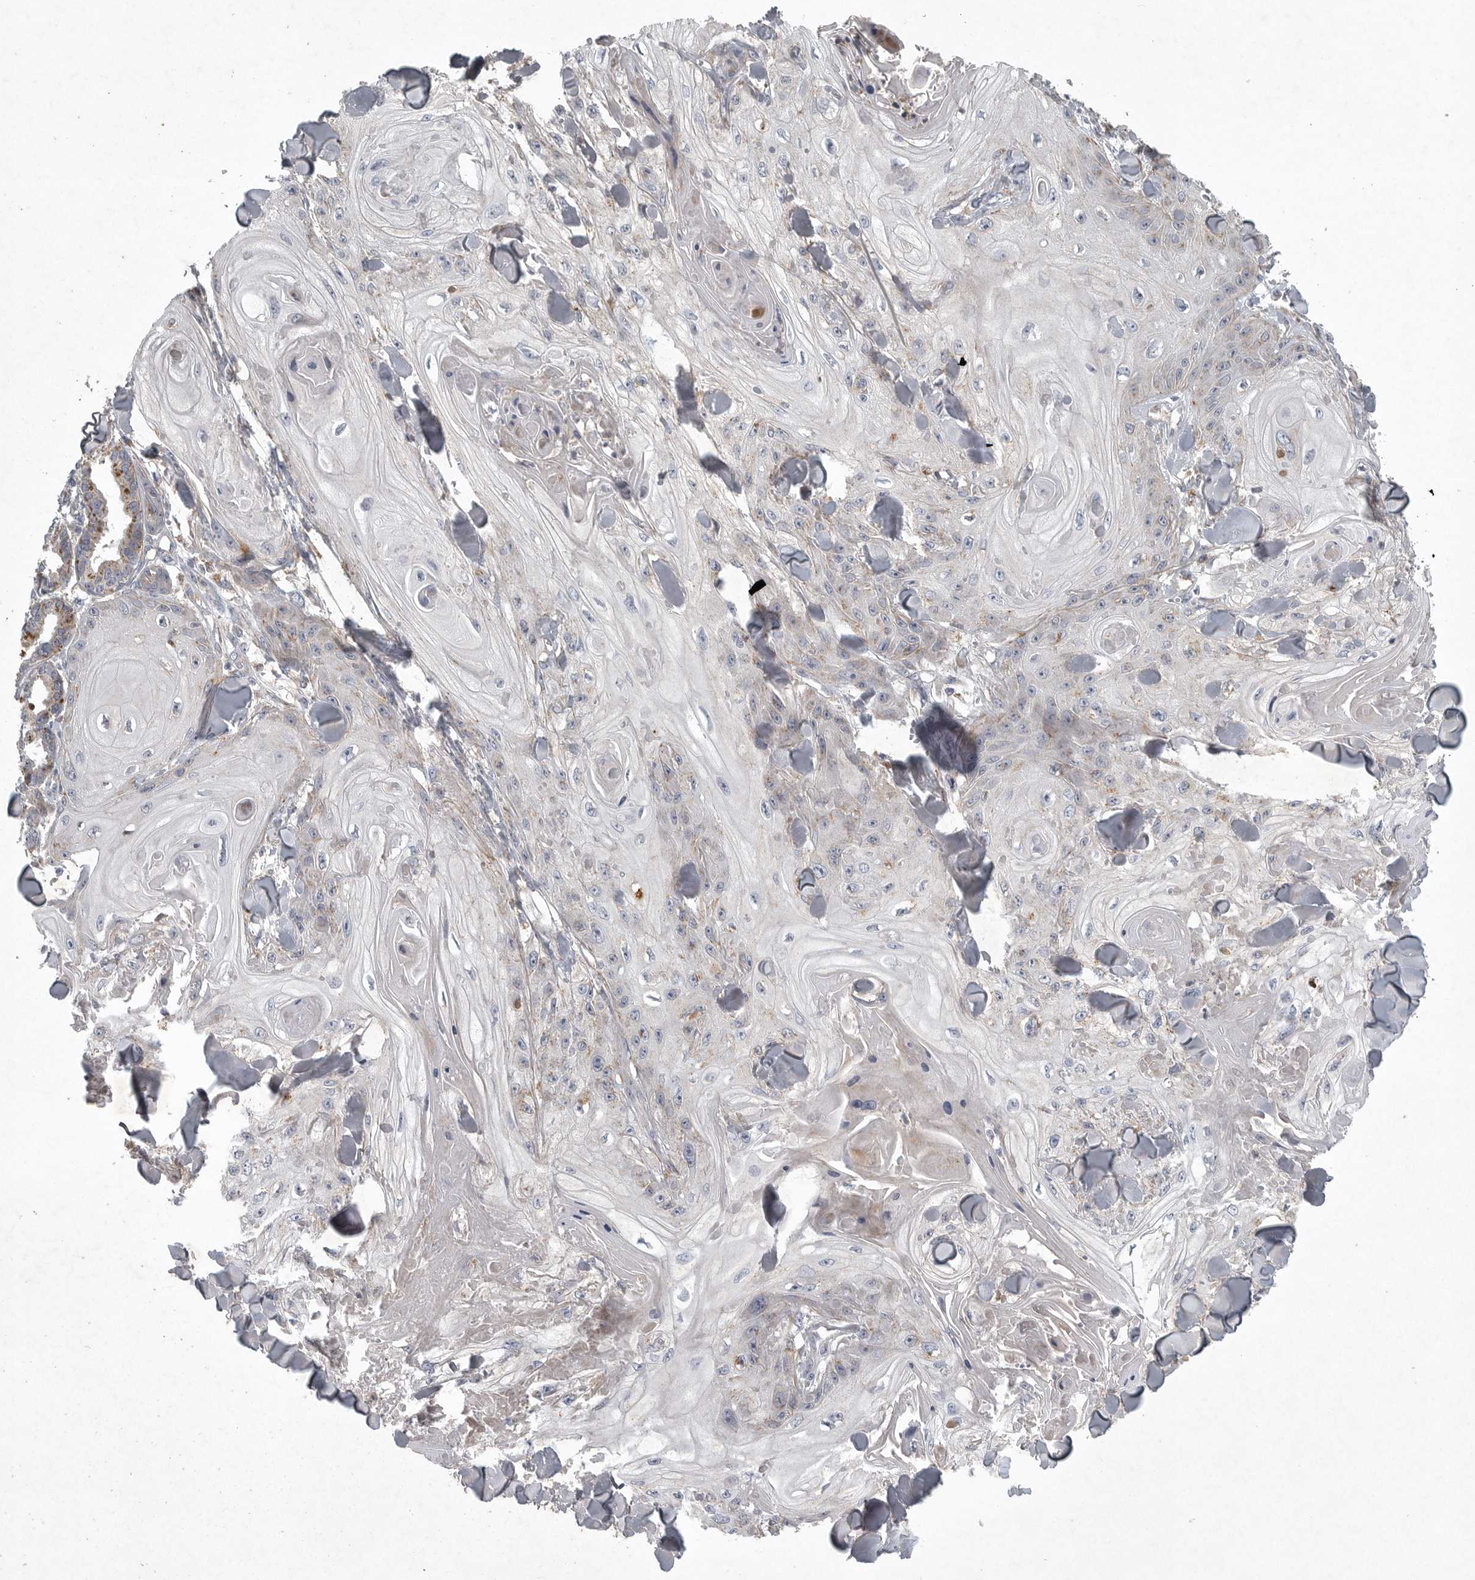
{"staining": {"intensity": "negative", "quantity": "none", "location": "none"}, "tissue": "skin cancer", "cell_type": "Tumor cells", "image_type": "cancer", "snomed": [{"axis": "morphology", "description": "Squamous cell carcinoma, NOS"}, {"axis": "topography", "description": "Skin"}], "caption": "High magnification brightfield microscopy of skin cancer stained with DAB (brown) and counterstained with hematoxylin (blue): tumor cells show no significant positivity.", "gene": "LAMTOR3", "patient": {"sex": "male", "age": 74}}